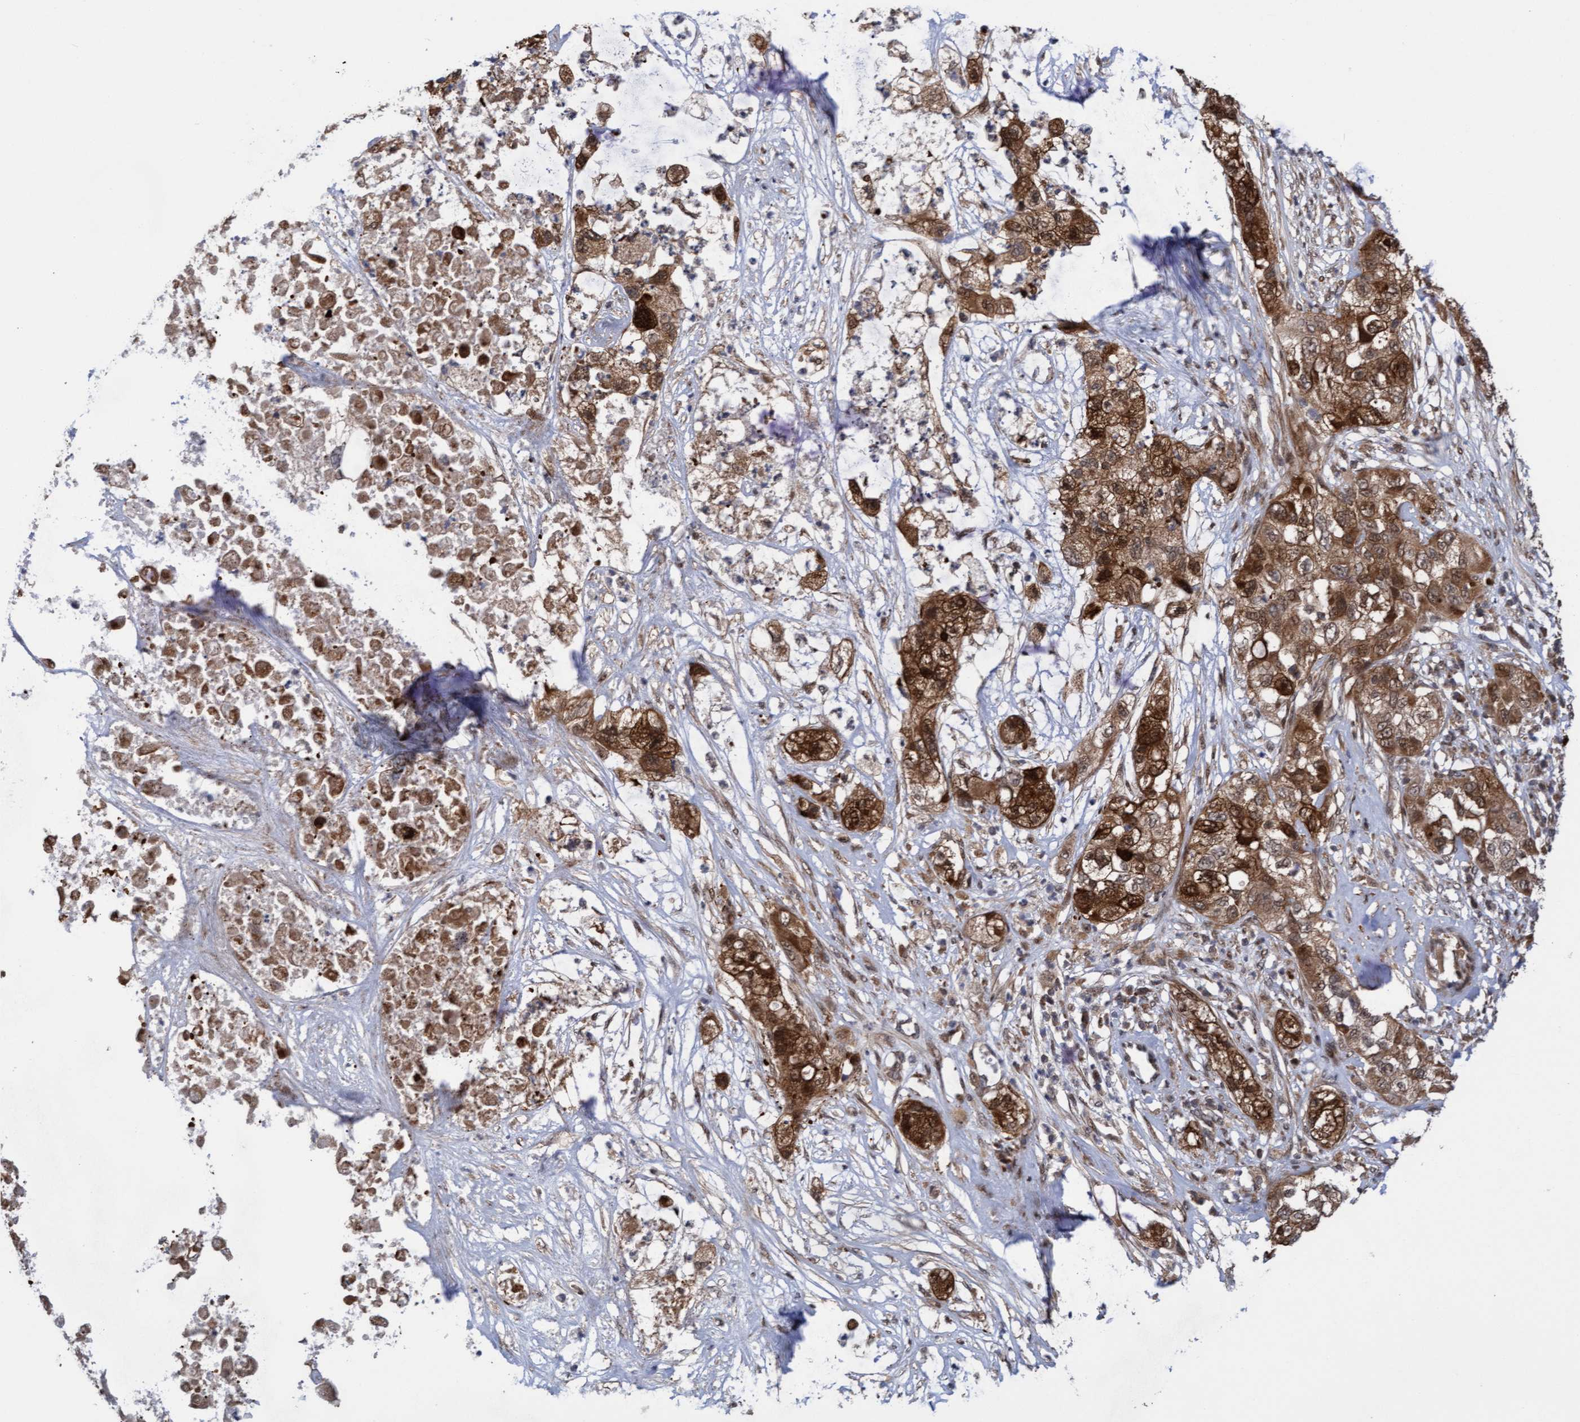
{"staining": {"intensity": "moderate", "quantity": ">75%", "location": "cytoplasmic/membranous"}, "tissue": "pancreatic cancer", "cell_type": "Tumor cells", "image_type": "cancer", "snomed": [{"axis": "morphology", "description": "Adenocarcinoma, NOS"}, {"axis": "topography", "description": "Pancreas"}], "caption": "An IHC histopathology image of tumor tissue is shown. Protein staining in brown highlights moderate cytoplasmic/membranous positivity in pancreatic cancer within tumor cells. Using DAB (3,3'-diaminobenzidine) (brown) and hematoxylin (blue) stains, captured at high magnification using brightfield microscopy.", "gene": "ITFG1", "patient": {"sex": "female", "age": 78}}